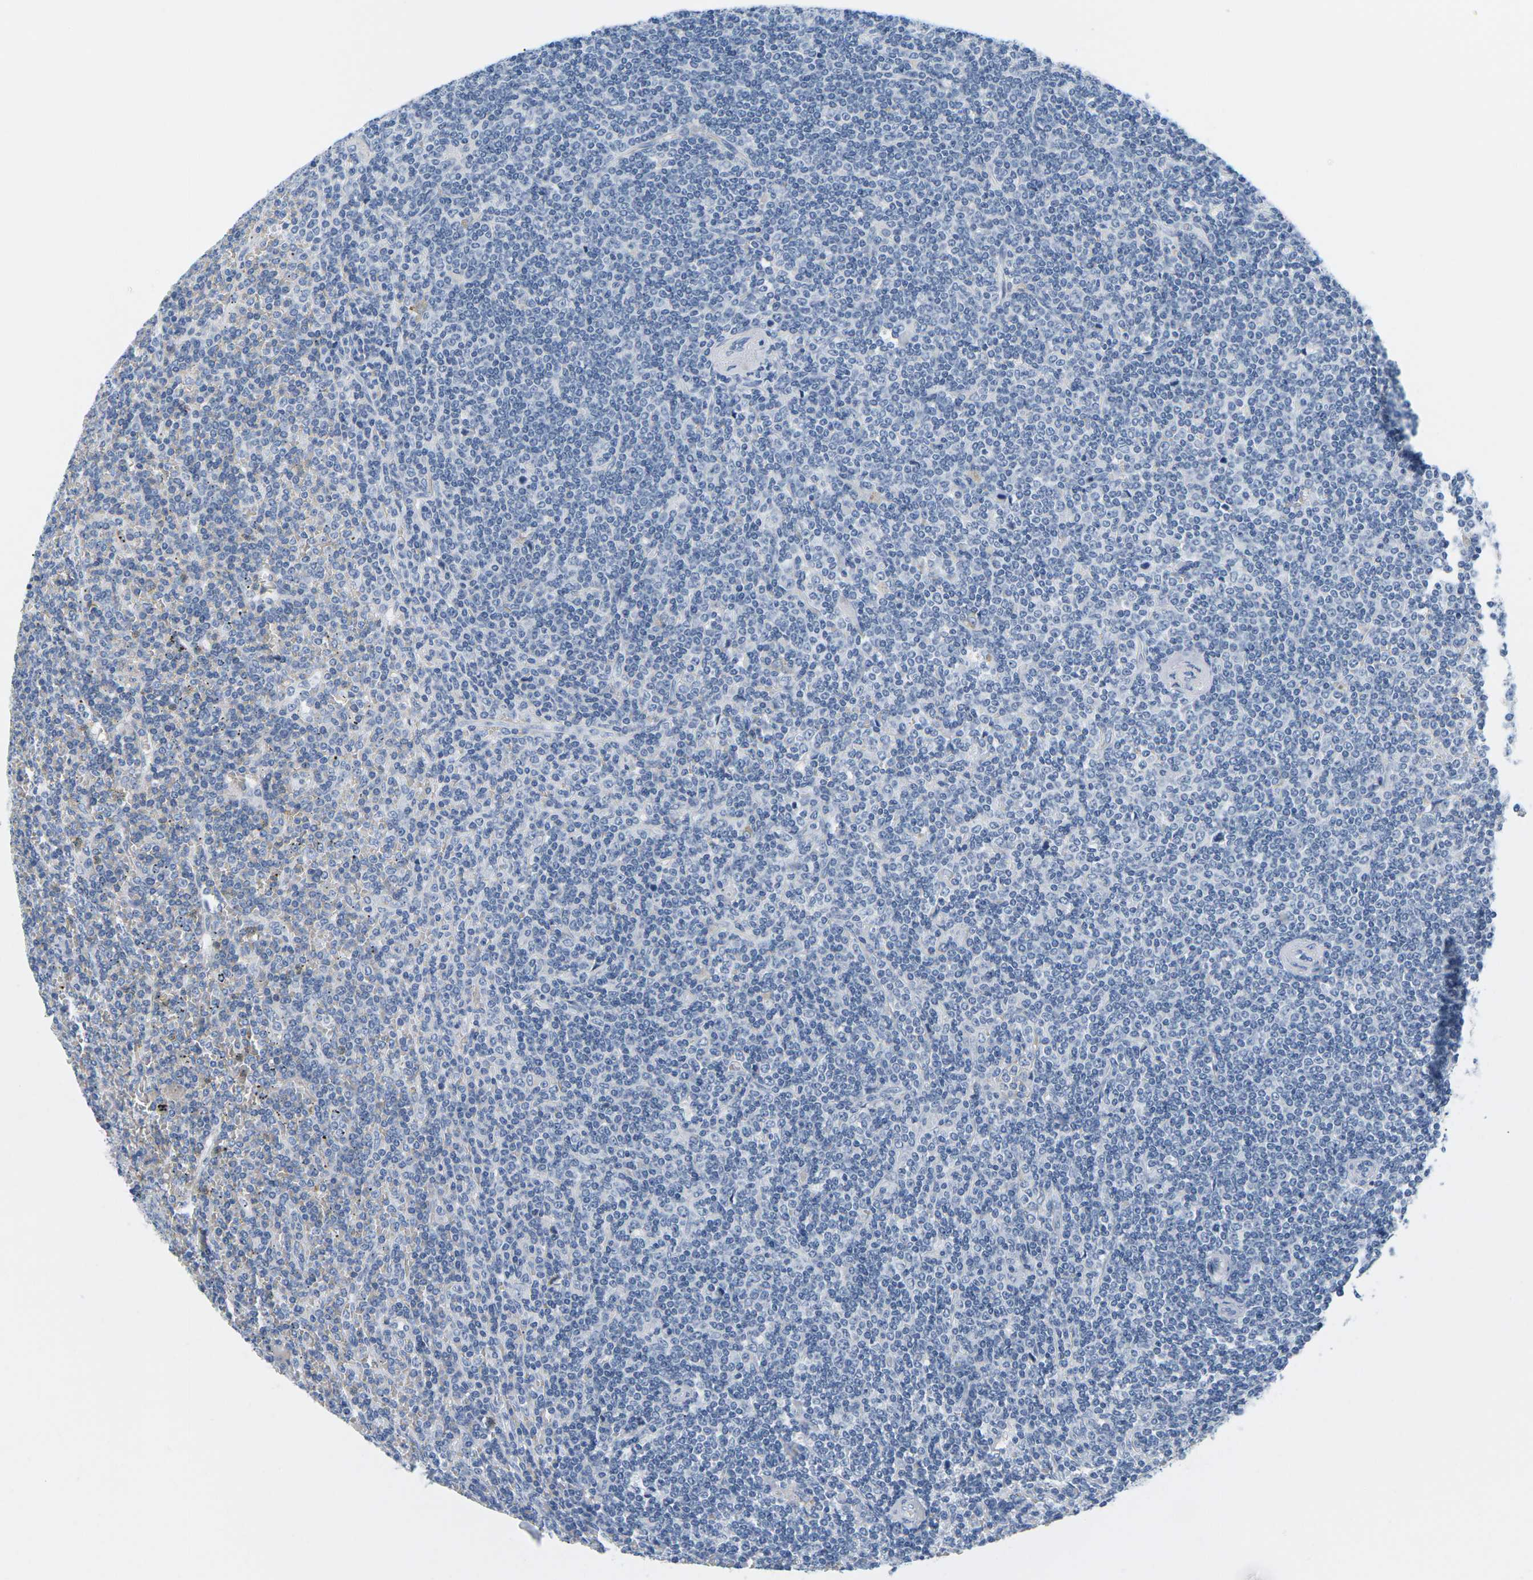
{"staining": {"intensity": "negative", "quantity": "none", "location": "none"}, "tissue": "lymphoma", "cell_type": "Tumor cells", "image_type": "cancer", "snomed": [{"axis": "morphology", "description": "Malignant lymphoma, non-Hodgkin's type, Low grade"}, {"axis": "topography", "description": "Spleen"}], "caption": "This is an immunohistochemistry micrograph of human low-grade malignant lymphoma, non-Hodgkin's type. There is no expression in tumor cells.", "gene": "APOB", "patient": {"sex": "female", "age": 19}}